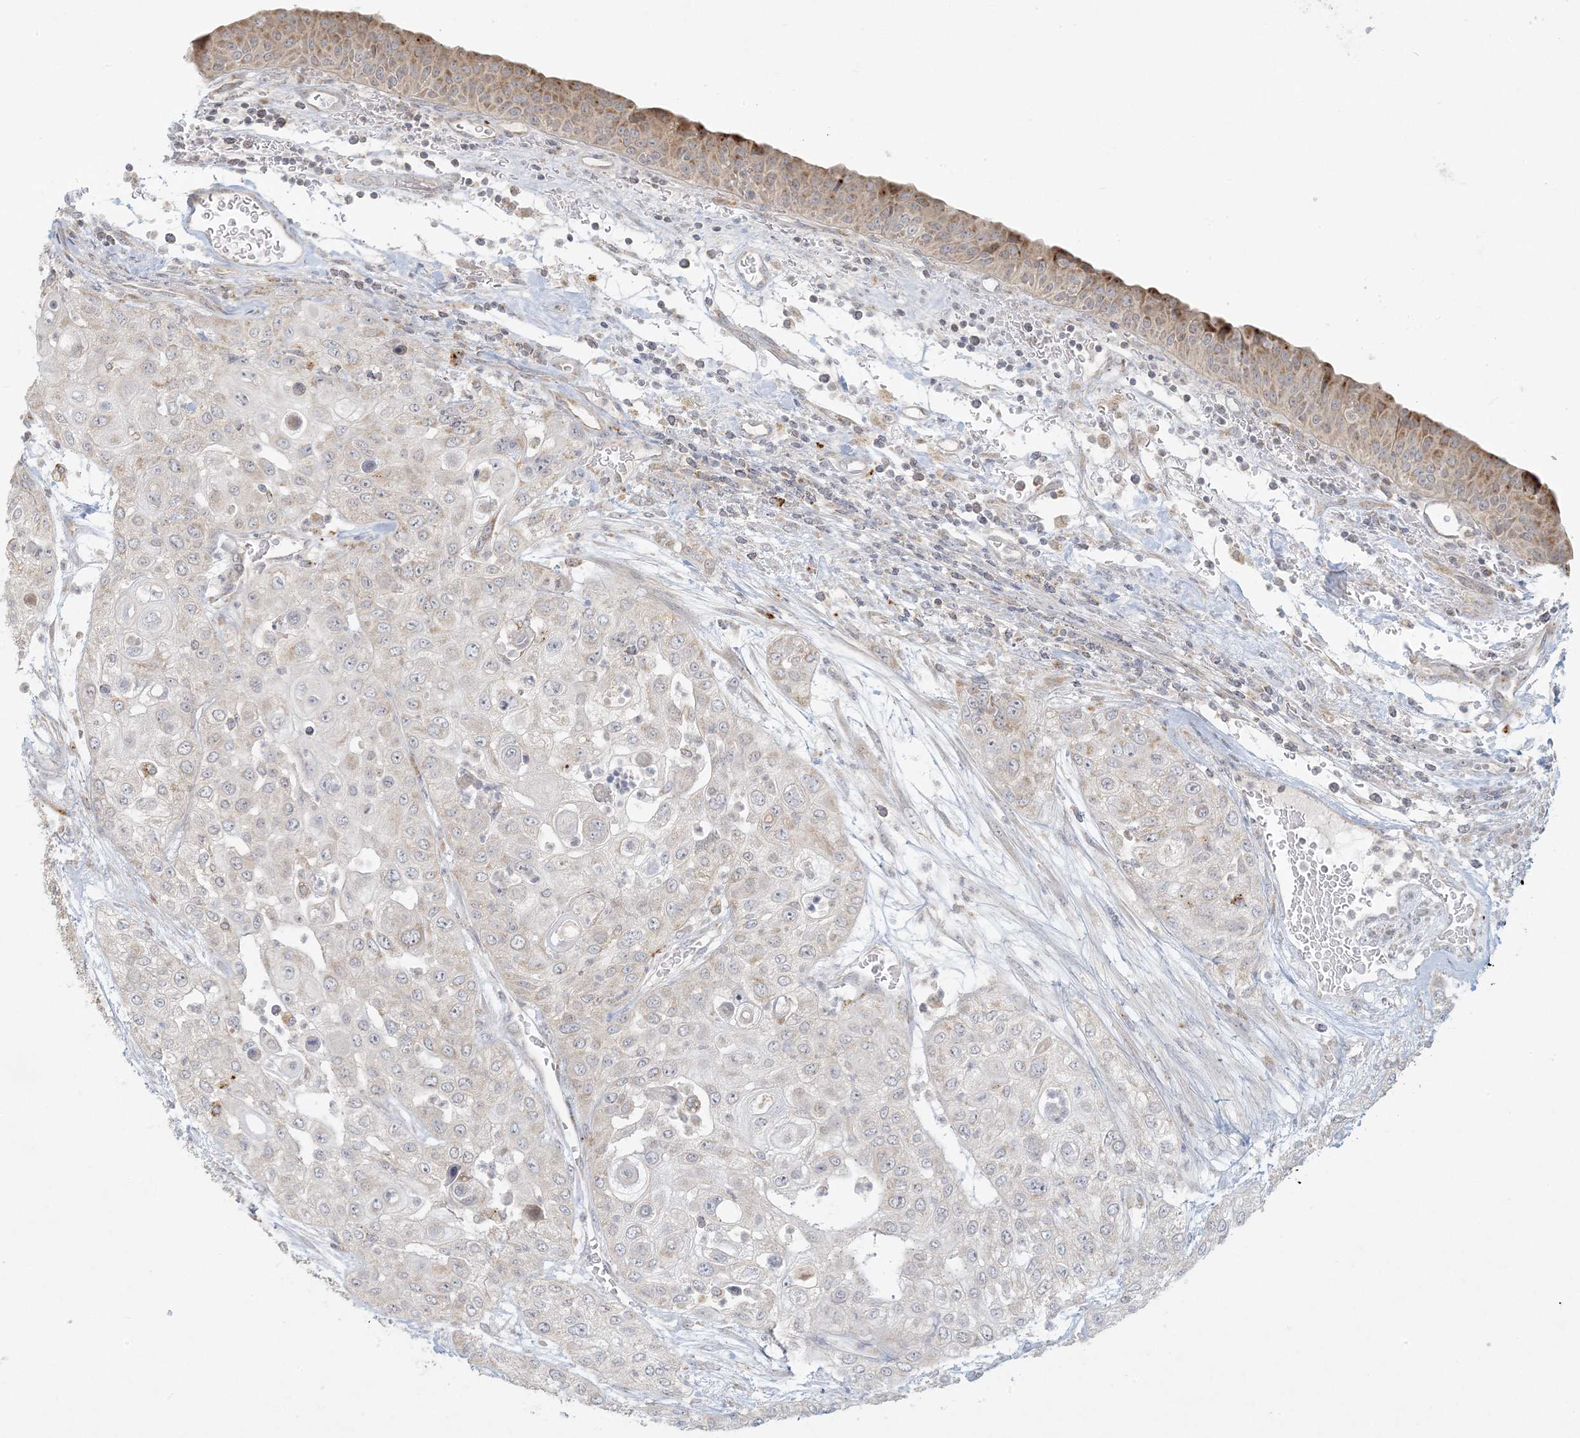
{"staining": {"intensity": "negative", "quantity": "none", "location": "none"}, "tissue": "urothelial cancer", "cell_type": "Tumor cells", "image_type": "cancer", "snomed": [{"axis": "morphology", "description": "Urothelial carcinoma, High grade"}, {"axis": "topography", "description": "Urinary bladder"}], "caption": "A micrograph of human urothelial cancer is negative for staining in tumor cells. (DAB IHC visualized using brightfield microscopy, high magnification).", "gene": "MCAT", "patient": {"sex": "female", "age": 79}}